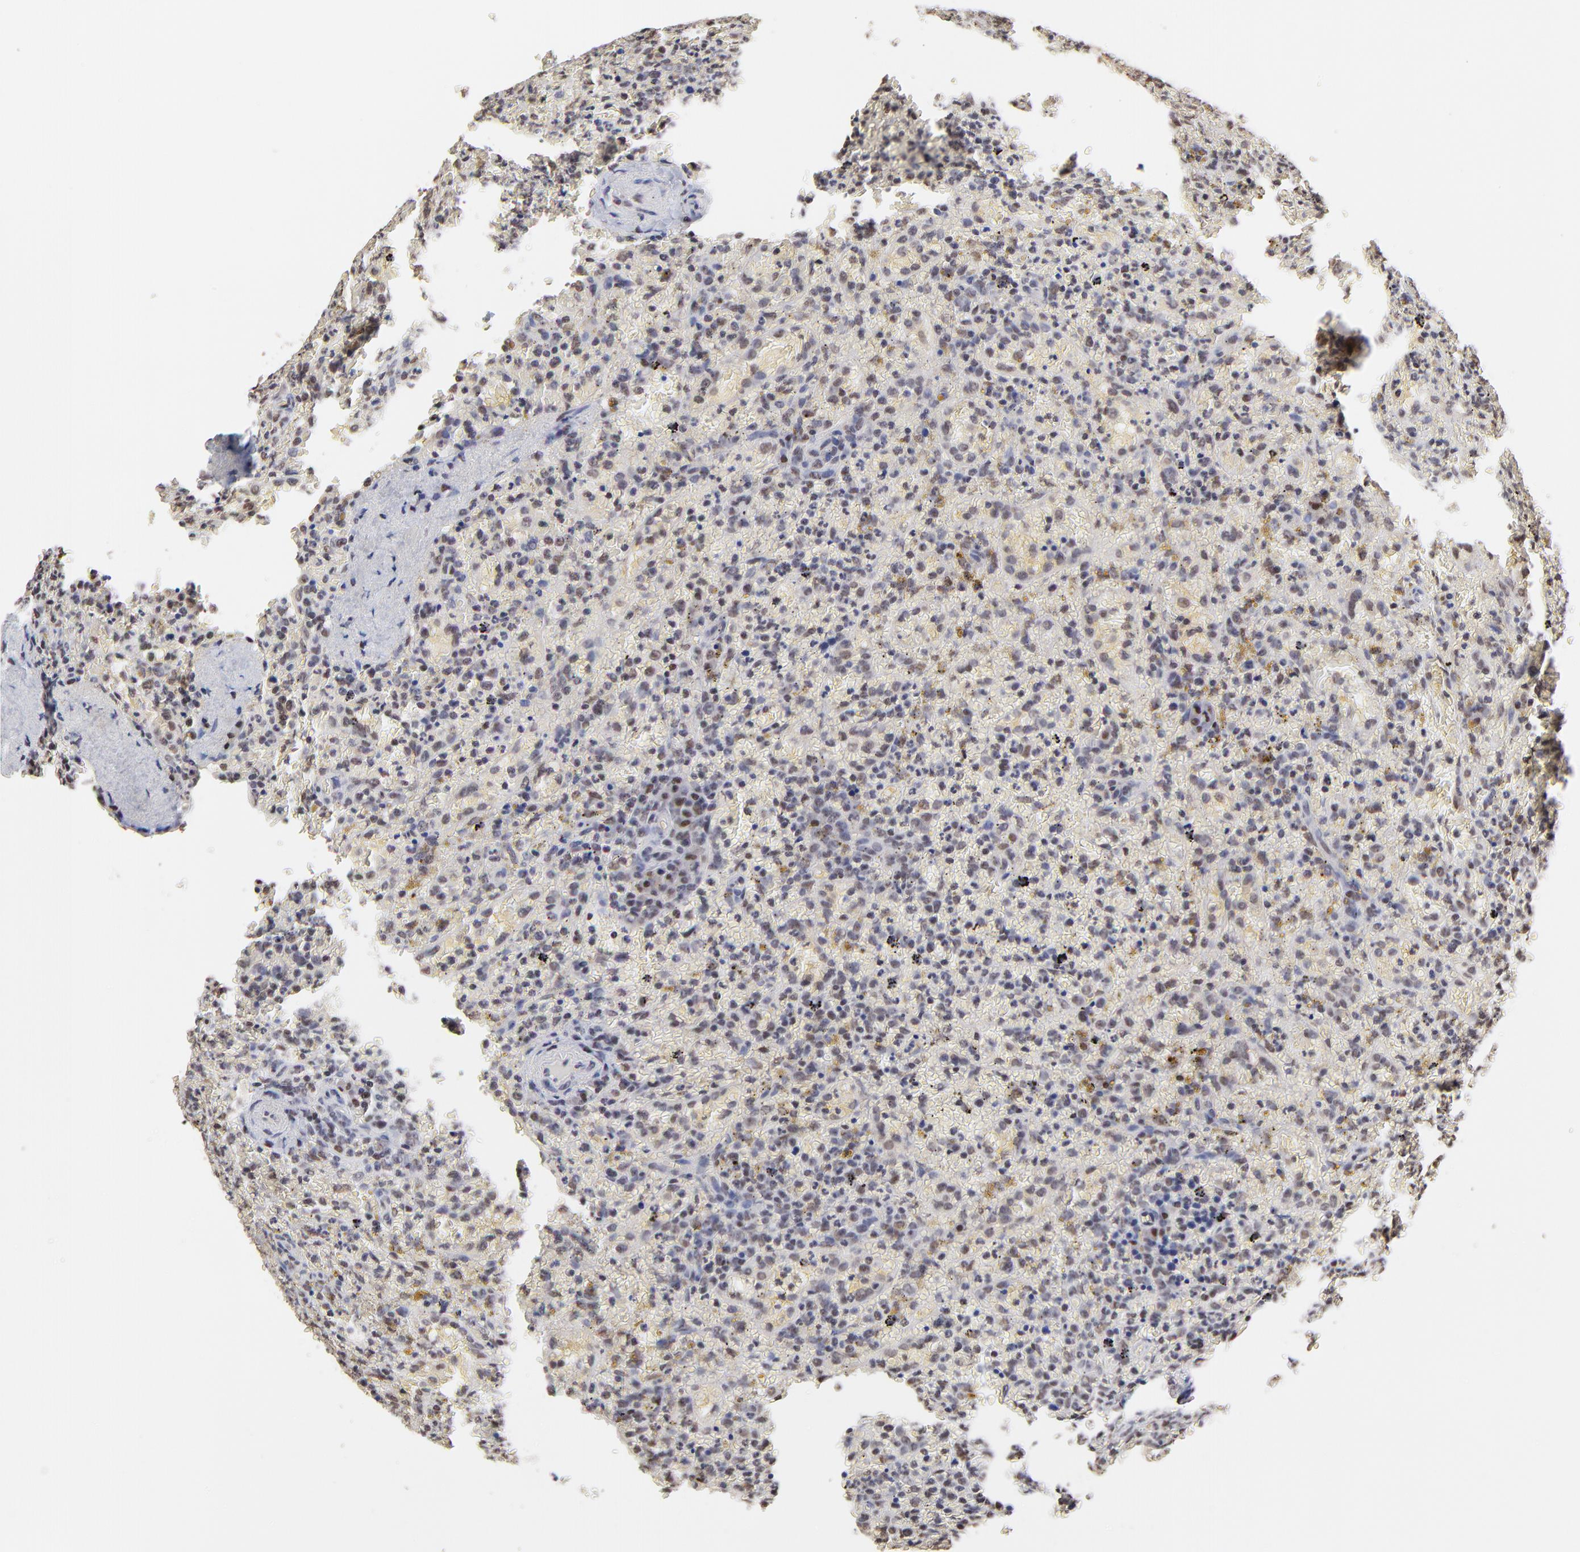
{"staining": {"intensity": "weak", "quantity": "25%-75%", "location": "nuclear"}, "tissue": "lymphoma", "cell_type": "Tumor cells", "image_type": "cancer", "snomed": [{"axis": "morphology", "description": "Malignant lymphoma, non-Hodgkin's type, High grade"}, {"axis": "topography", "description": "Spleen"}, {"axis": "topography", "description": "Lymph node"}], "caption": "Immunohistochemical staining of human malignant lymphoma, non-Hodgkin's type (high-grade) shows low levels of weak nuclear expression in approximately 25%-75% of tumor cells.", "gene": "DSN1", "patient": {"sex": "female", "age": 70}}